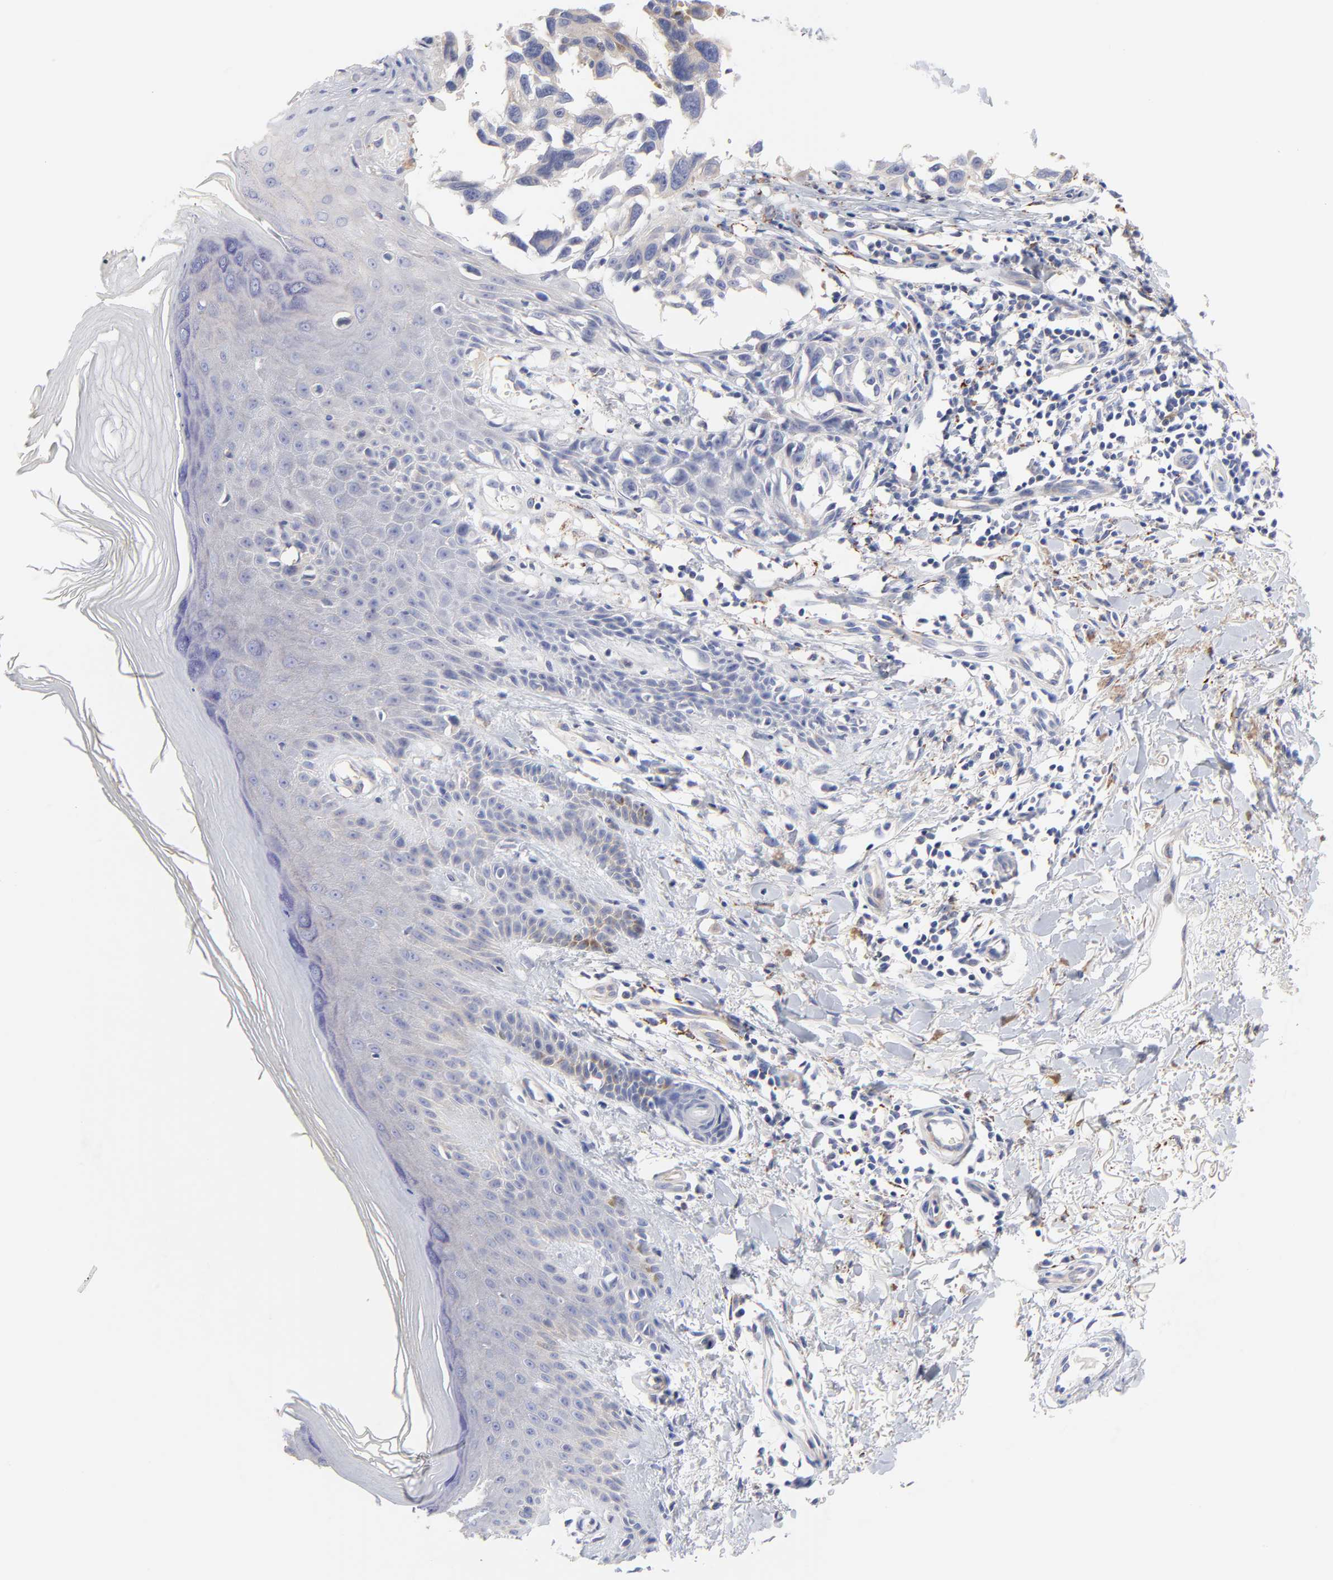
{"staining": {"intensity": "weak", "quantity": "<25%", "location": "cytoplasmic/membranous"}, "tissue": "melanoma", "cell_type": "Tumor cells", "image_type": "cancer", "snomed": [{"axis": "morphology", "description": "Malignant melanoma, NOS"}, {"axis": "topography", "description": "Skin"}], "caption": "IHC photomicrograph of neoplastic tissue: human melanoma stained with DAB (3,3'-diaminobenzidine) demonstrates no significant protein staining in tumor cells. (DAB immunohistochemistry (IHC) visualized using brightfield microscopy, high magnification).", "gene": "FBXO10", "patient": {"sex": "female", "age": 77}}